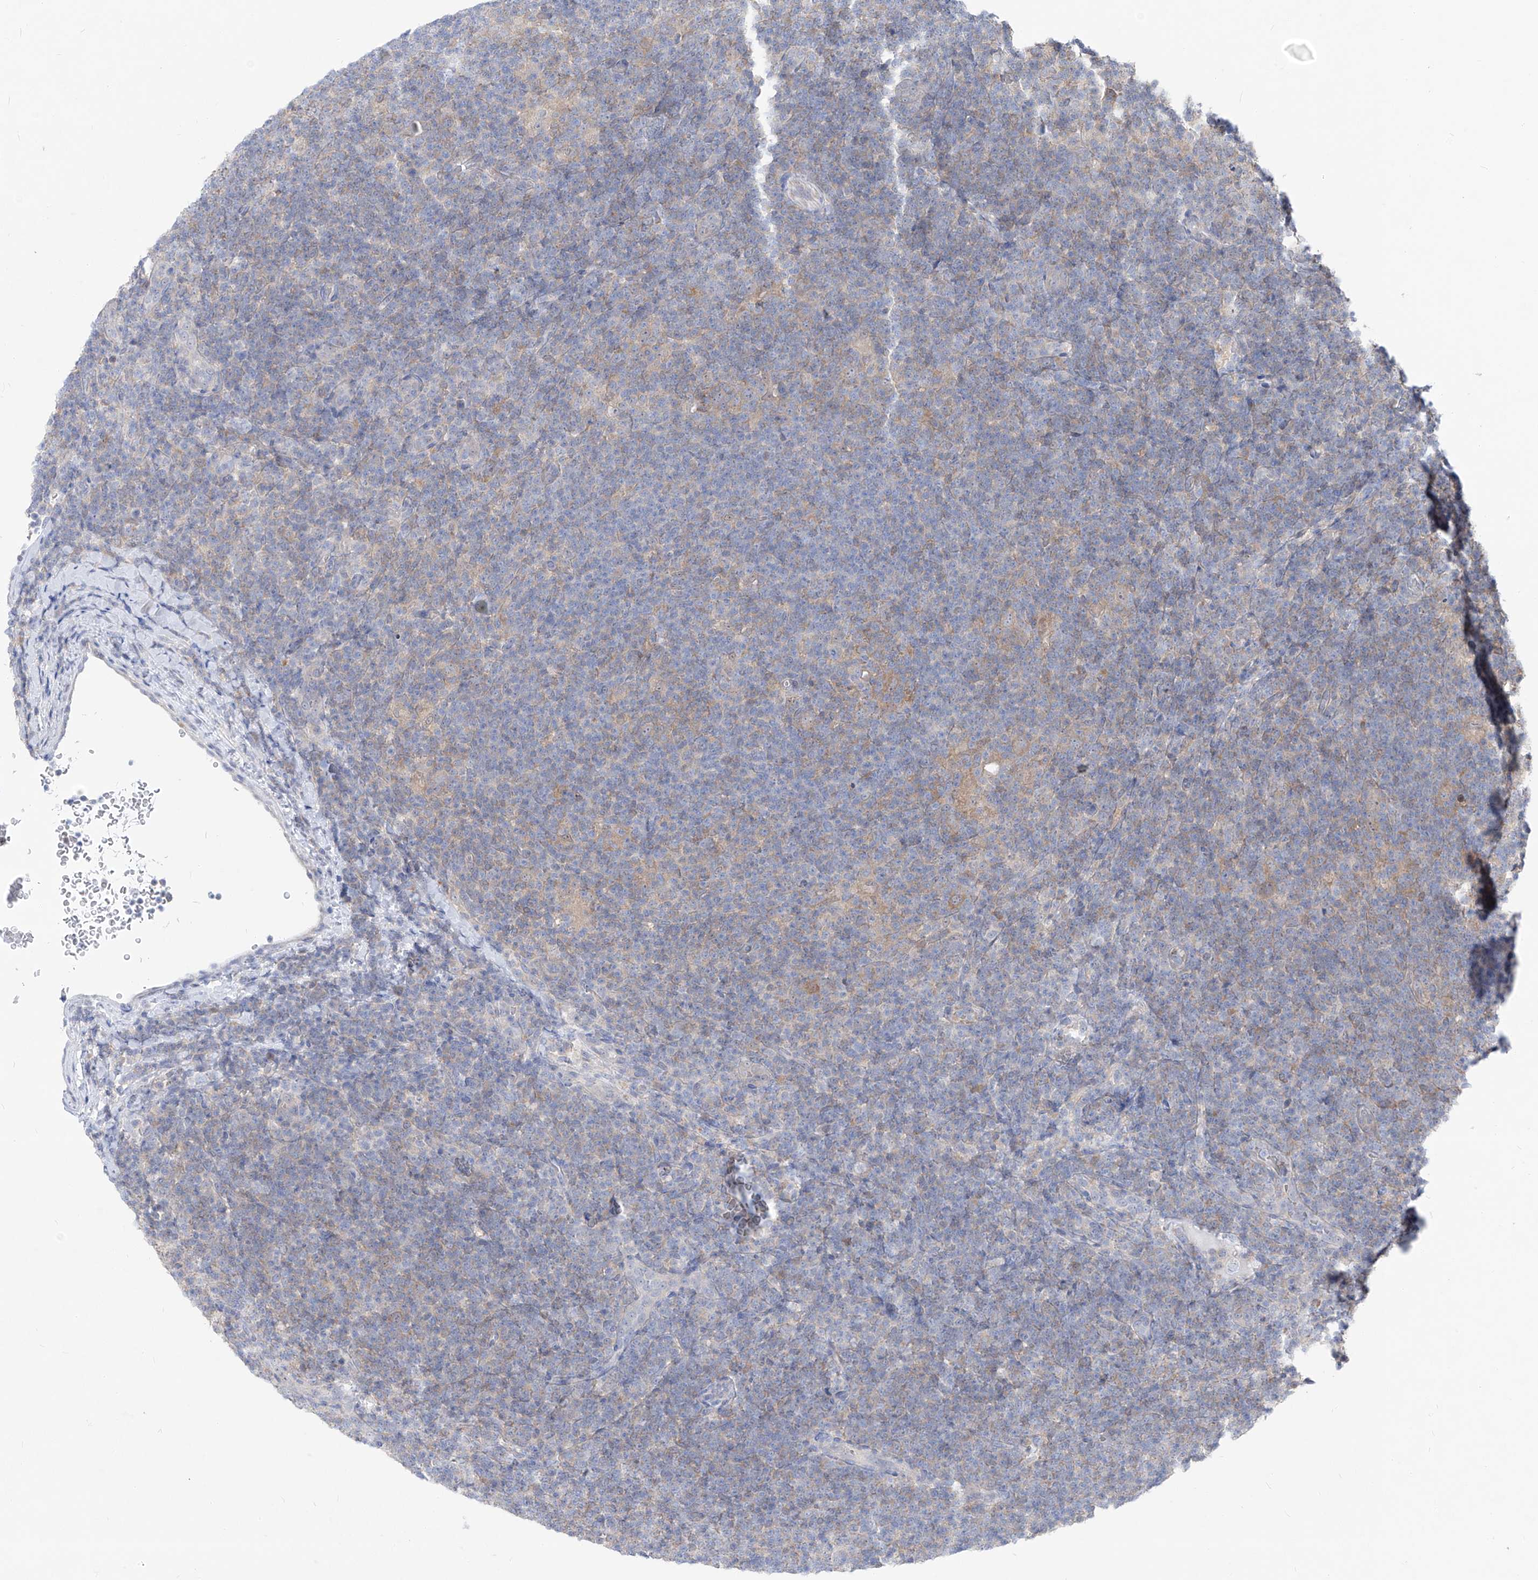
{"staining": {"intensity": "weak", "quantity": "25%-75%", "location": "cytoplasmic/membranous"}, "tissue": "lymphoma", "cell_type": "Tumor cells", "image_type": "cancer", "snomed": [{"axis": "morphology", "description": "Hodgkin's disease, NOS"}, {"axis": "topography", "description": "Lymph node"}], "caption": "Immunohistochemistry of human Hodgkin's disease displays low levels of weak cytoplasmic/membranous staining in about 25%-75% of tumor cells.", "gene": "UFL1", "patient": {"sex": "female", "age": 57}}